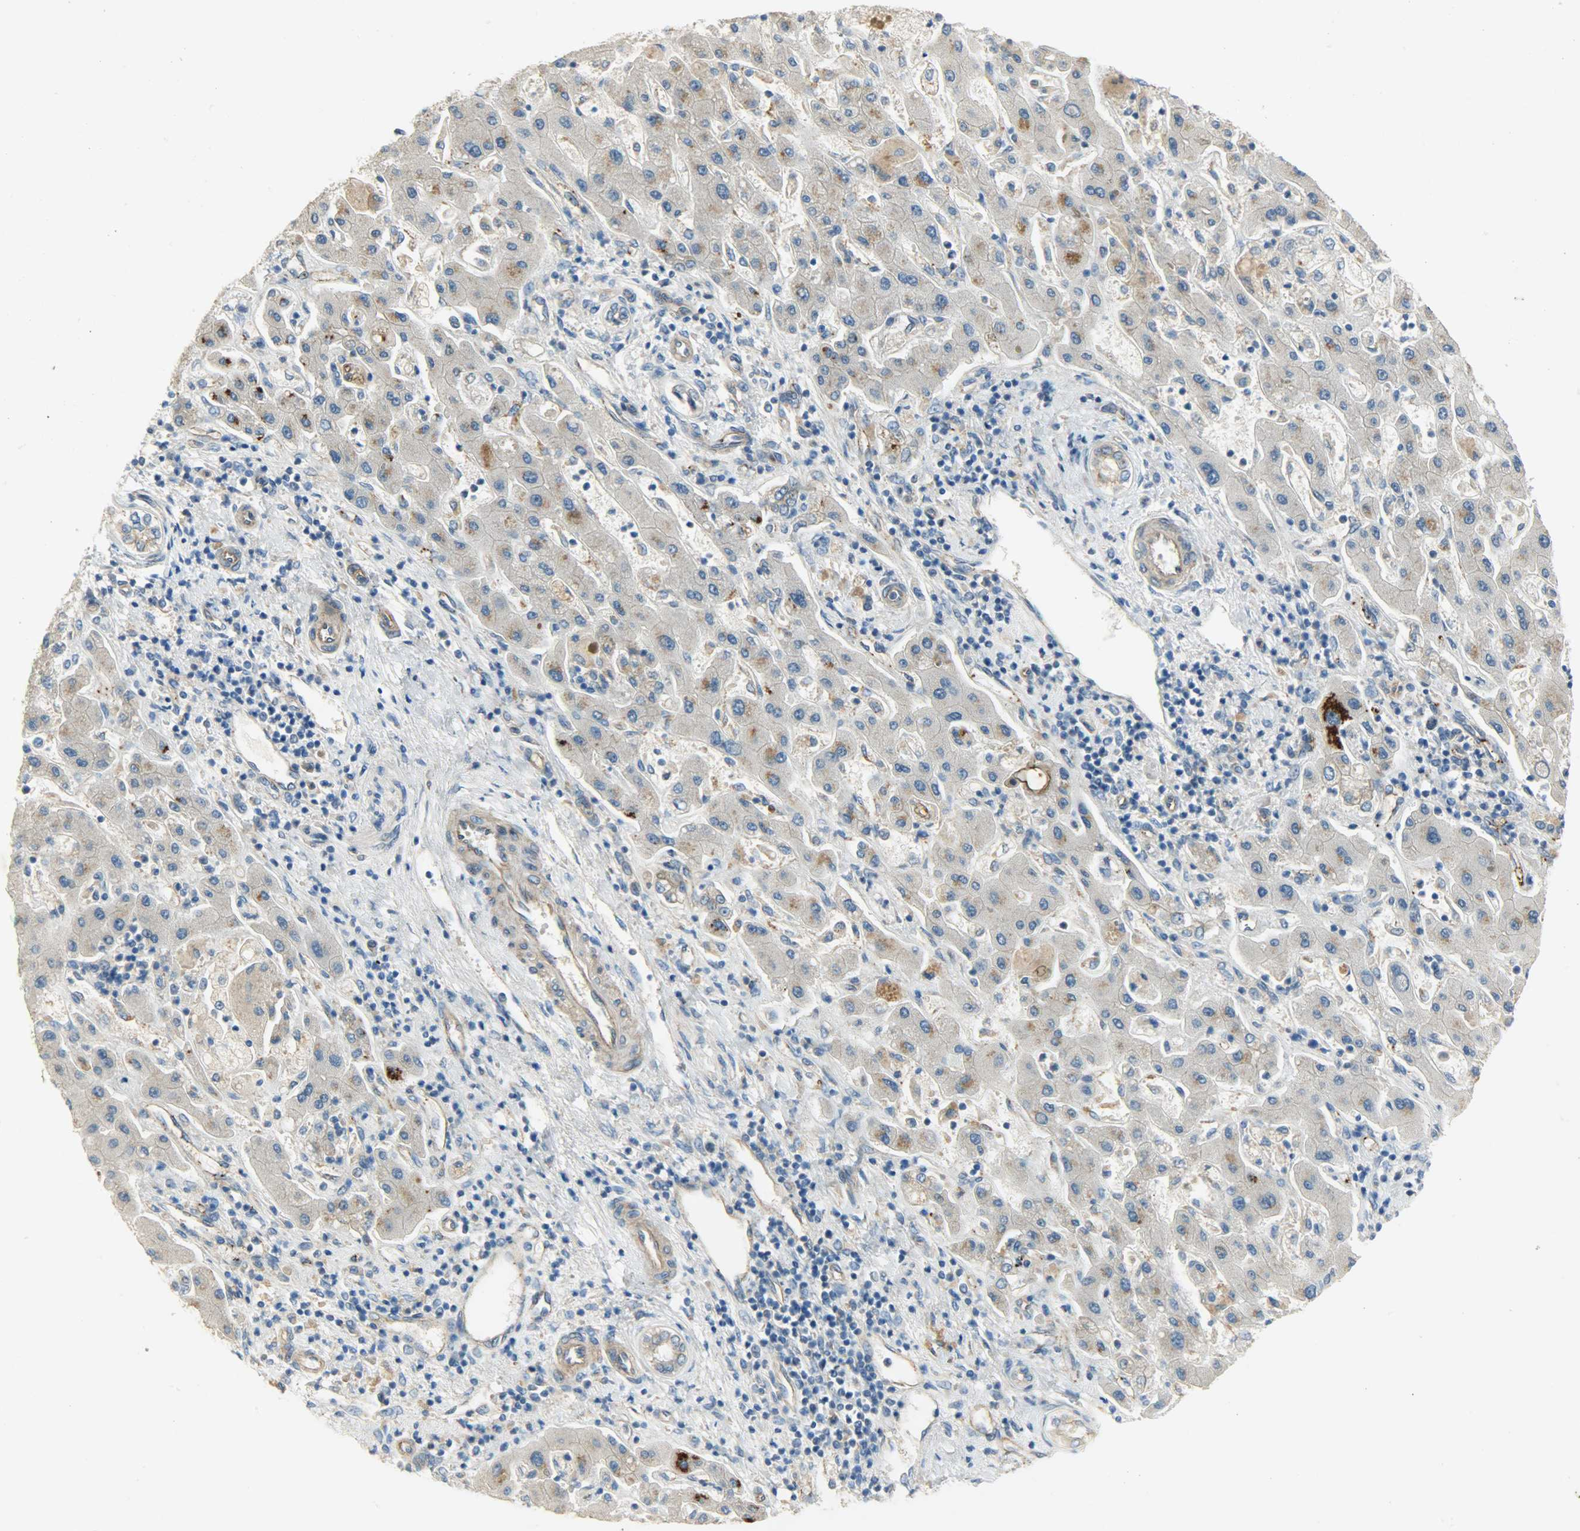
{"staining": {"intensity": "weak", "quantity": "25%-75%", "location": "cytoplasmic/membranous"}, "tissue": "liver cancer", "cell_type": "Tumor cells", "image_type": "cancer", "snomed": [{"axis": "morphology", "description": "Cholangiocarcinoma"}, {"axis": "topography", "description": "Liver"}], "caption": "Liver cancer stained for a protein (brown) demonstrates weak cytoplasmic/membranous positive expression in about 25%-75% of tumor cells.", "gene": "KIAA1217", "patient": {"sex": "male", "age": 50}}